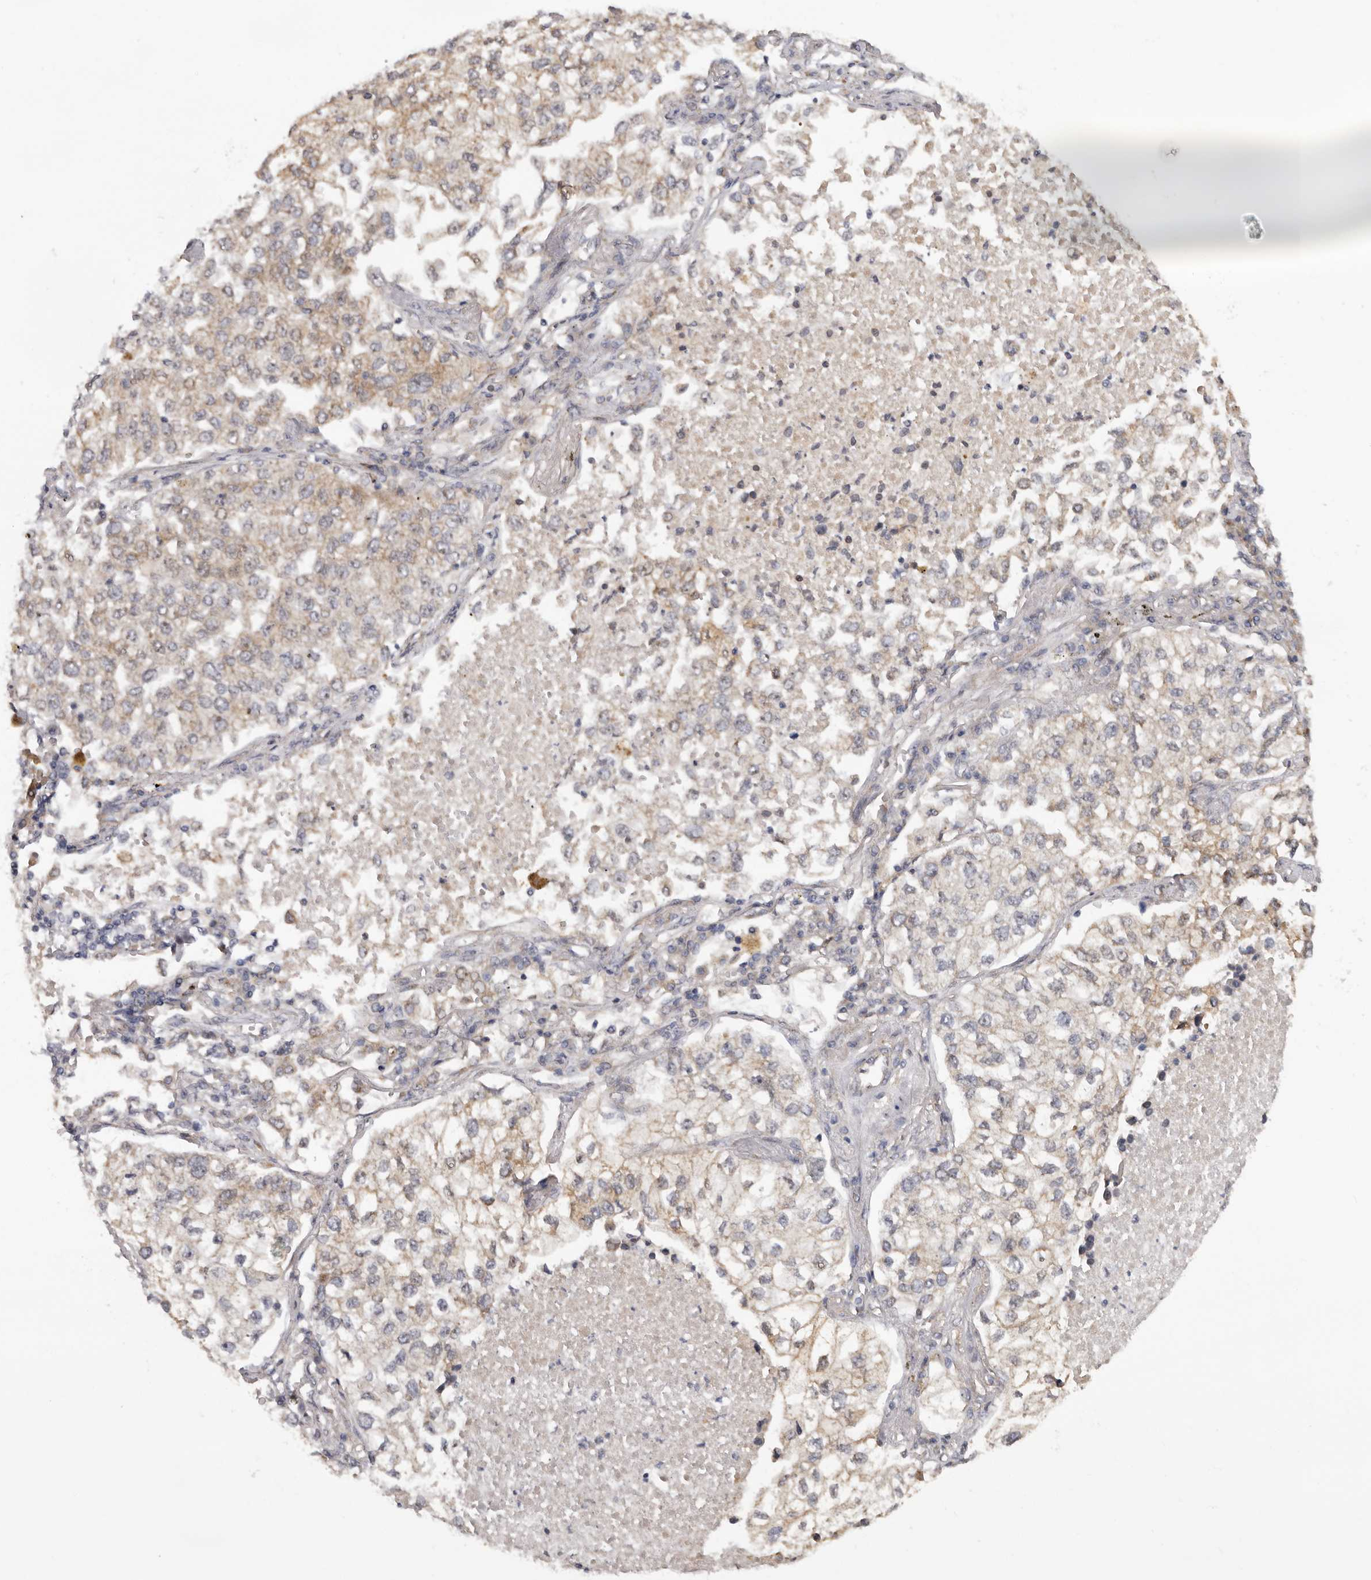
{"staining": {"intensity": "weak", "quantity": "25%-75%", "location": "cytoplasmic/membranous"}, "tissue": "lung cancer", "cell_type": "Tumor cells", "image_type": "cancer", "snomed": [{"axis": "morphology", "description": "Adenocarcinoma, NOS"}, {"axis": "topography", "description": "Lung"}], "caption": "Immunohistochemical staining of lung cancer reveals low levels of weak cytoplasmic/membranous staining in about 25%-75% of tumor cells.", "gene": "HINT3", "patient": {"sex": "male", "age": 63}}